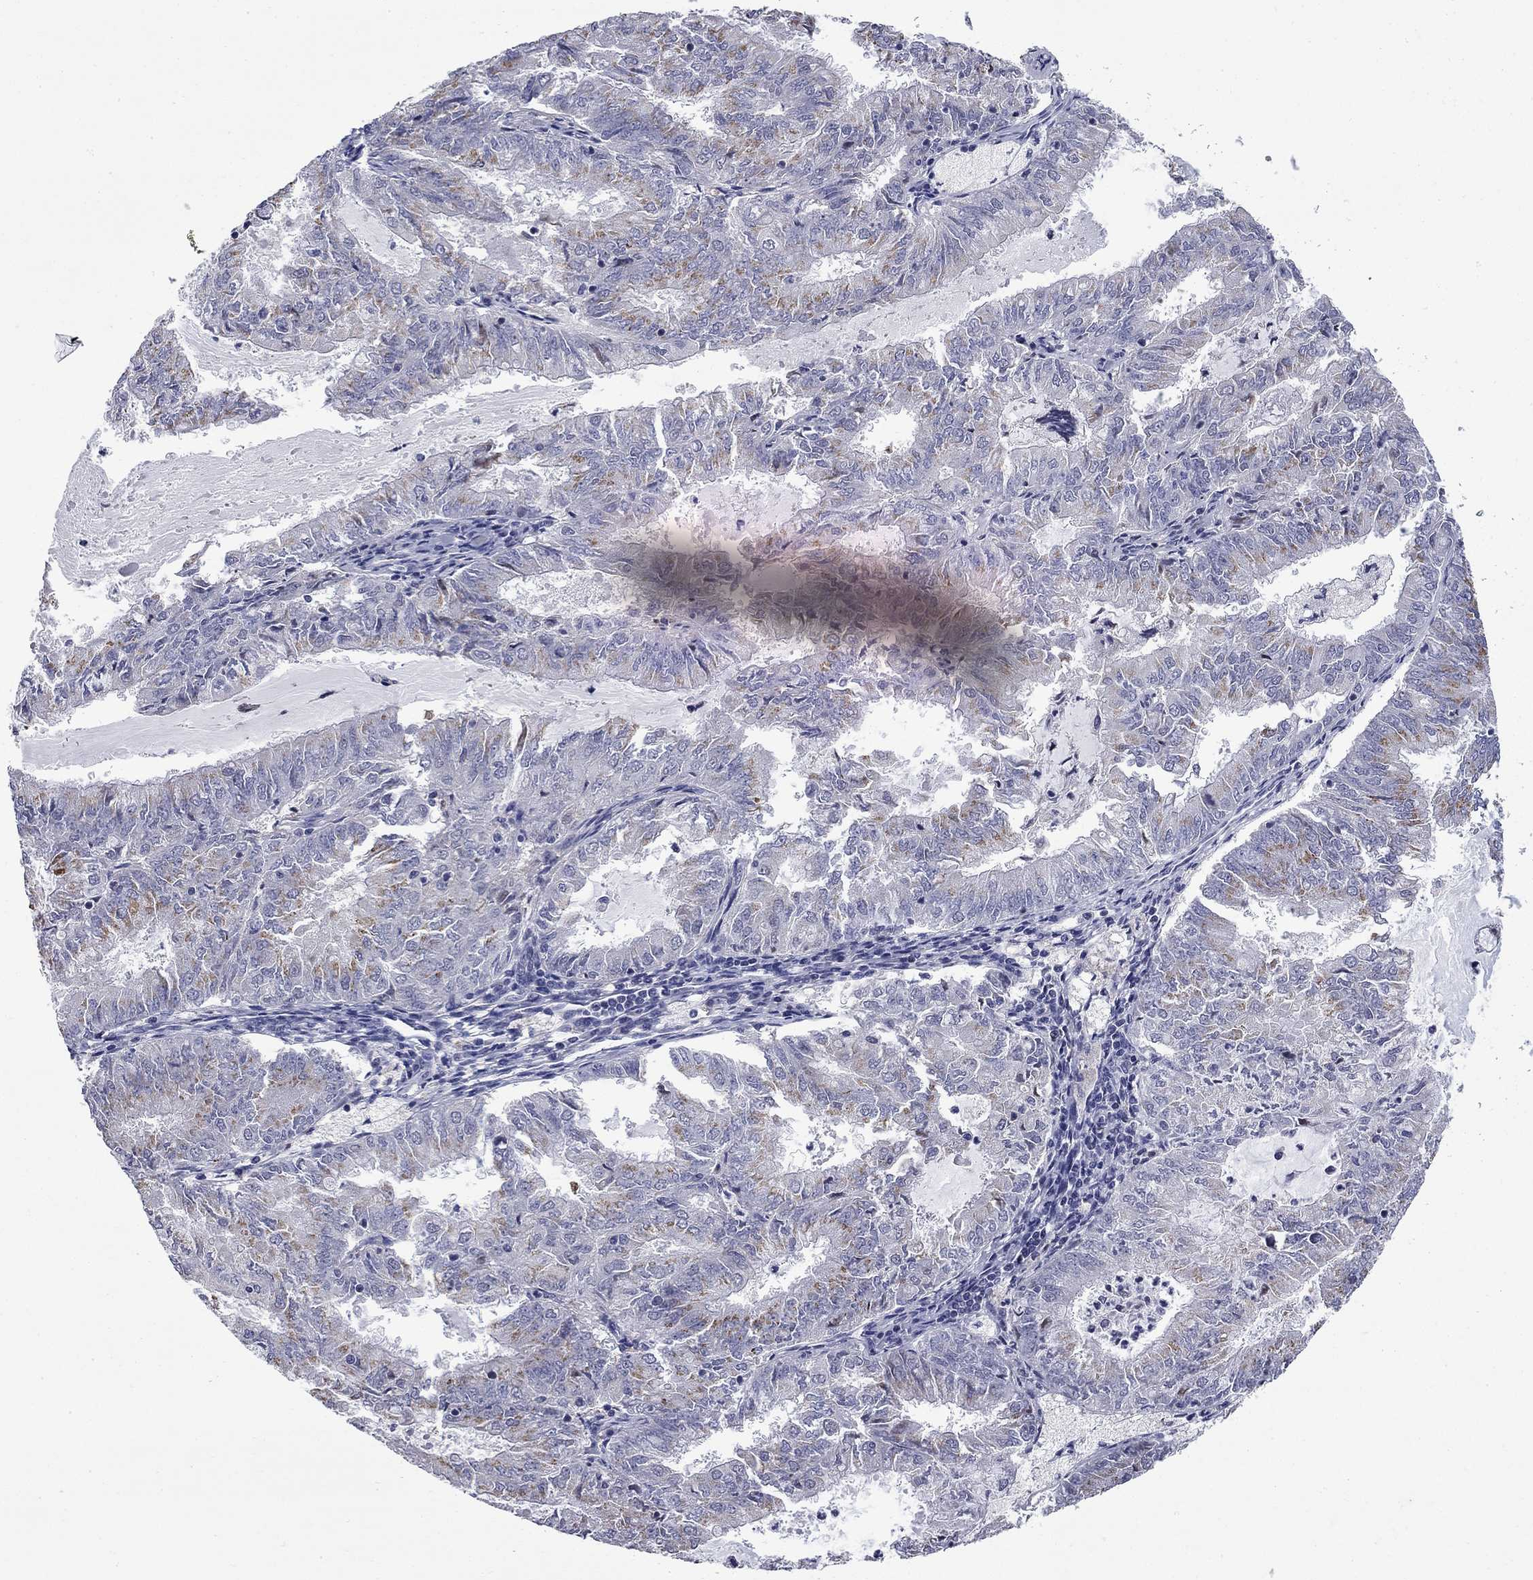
{"staining": {"intensity": "moderate", "quantity": "25%-75%", "location": "cytoplasmic/membranous"}, "tissue": "endometrial cancer", "cell_type": "Tumor cells", "image_type": "cancer", "snomed": [{"axis": "morphology", "description": "Adenocarcinoma, NOS"}, {"axis": "topography", "description": "Endometrium"}], "caption": "Human endometrial adenocarcinoma stained with a brown dye displays moderate cytoplasmic/membranous positive expression in about 25%-75% of tumor cells.", "gene": "HTR4", "patient": {"sex": "female", "age": 57}}